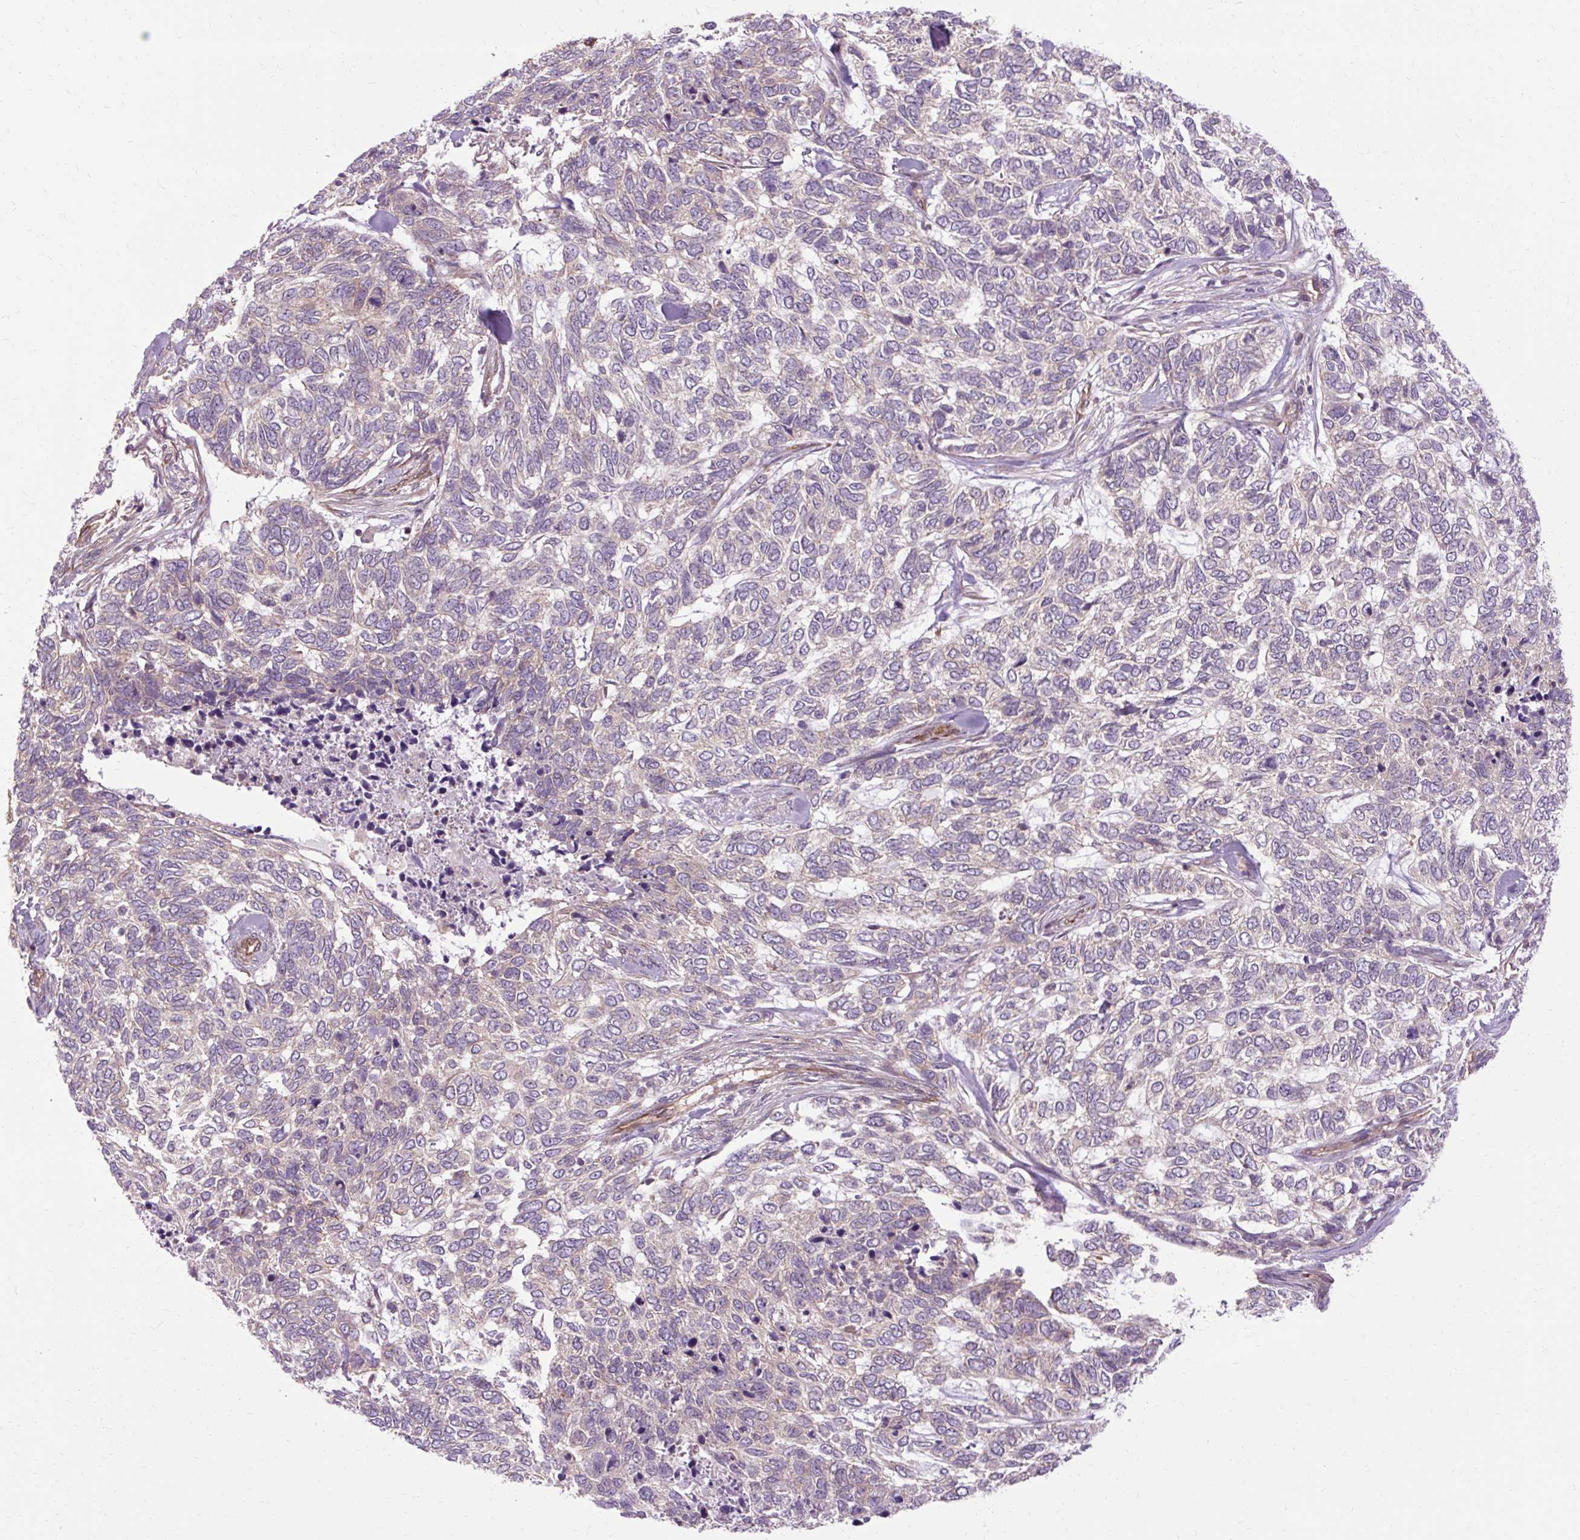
{"staining": {"intensity": "negative", "quantity": "none", "location": "none"}, "tissue": "skin cancer", "cell_type": "Tumor cells", "image_type": "cancer", "snomed": [{"axis": "morphology", "description": "Basal cell carcinoma"}, {"axis": "topography", "description": "Skin"}], "caption": "Immunohistochemistry photomicrograph of human skin cancer stained for a protein (brown), which shows no expression in tumor cells.", "gene": "CCDC93", "patient": {"sex": "female", "age": 65}}